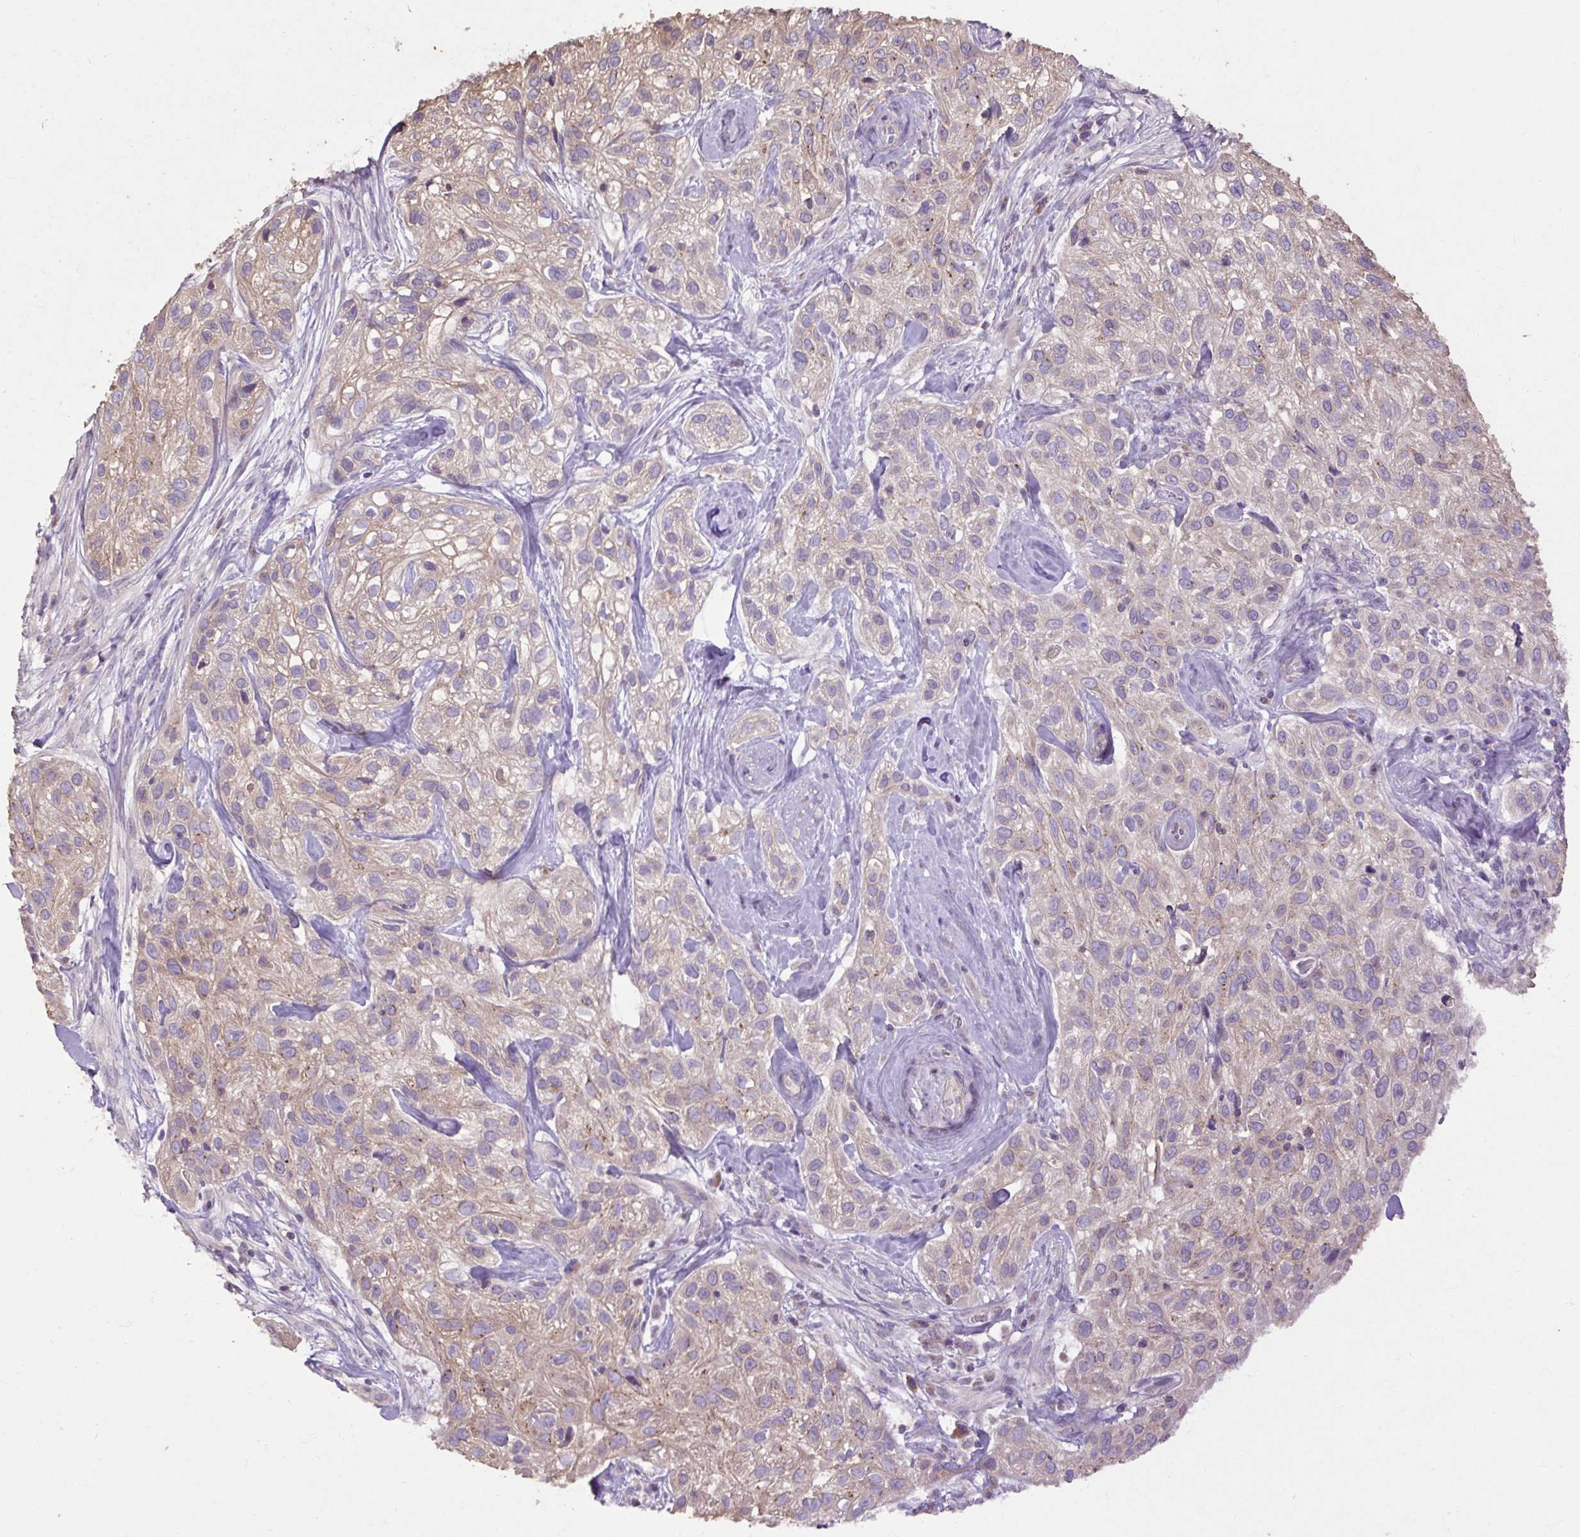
{"staining": {"intensity": "weak", "quantity": "<25%", "location": "cytoplasmic/membranous"}, "tissue": "skin cancer", "cell_type": "Tumor cells", "image_type": "cancer", "snomed": [{"axis": "morphology", "description": "Squamous cell carcinoma, NOS"}, {"axis": "topography", "description": "Skin"}], "caption": "Immunohistochemistry of skin cancer demonstrates no staining in tumor cells.", "gene": "ABR", "patient": {"sex": "male", "age": 82}}